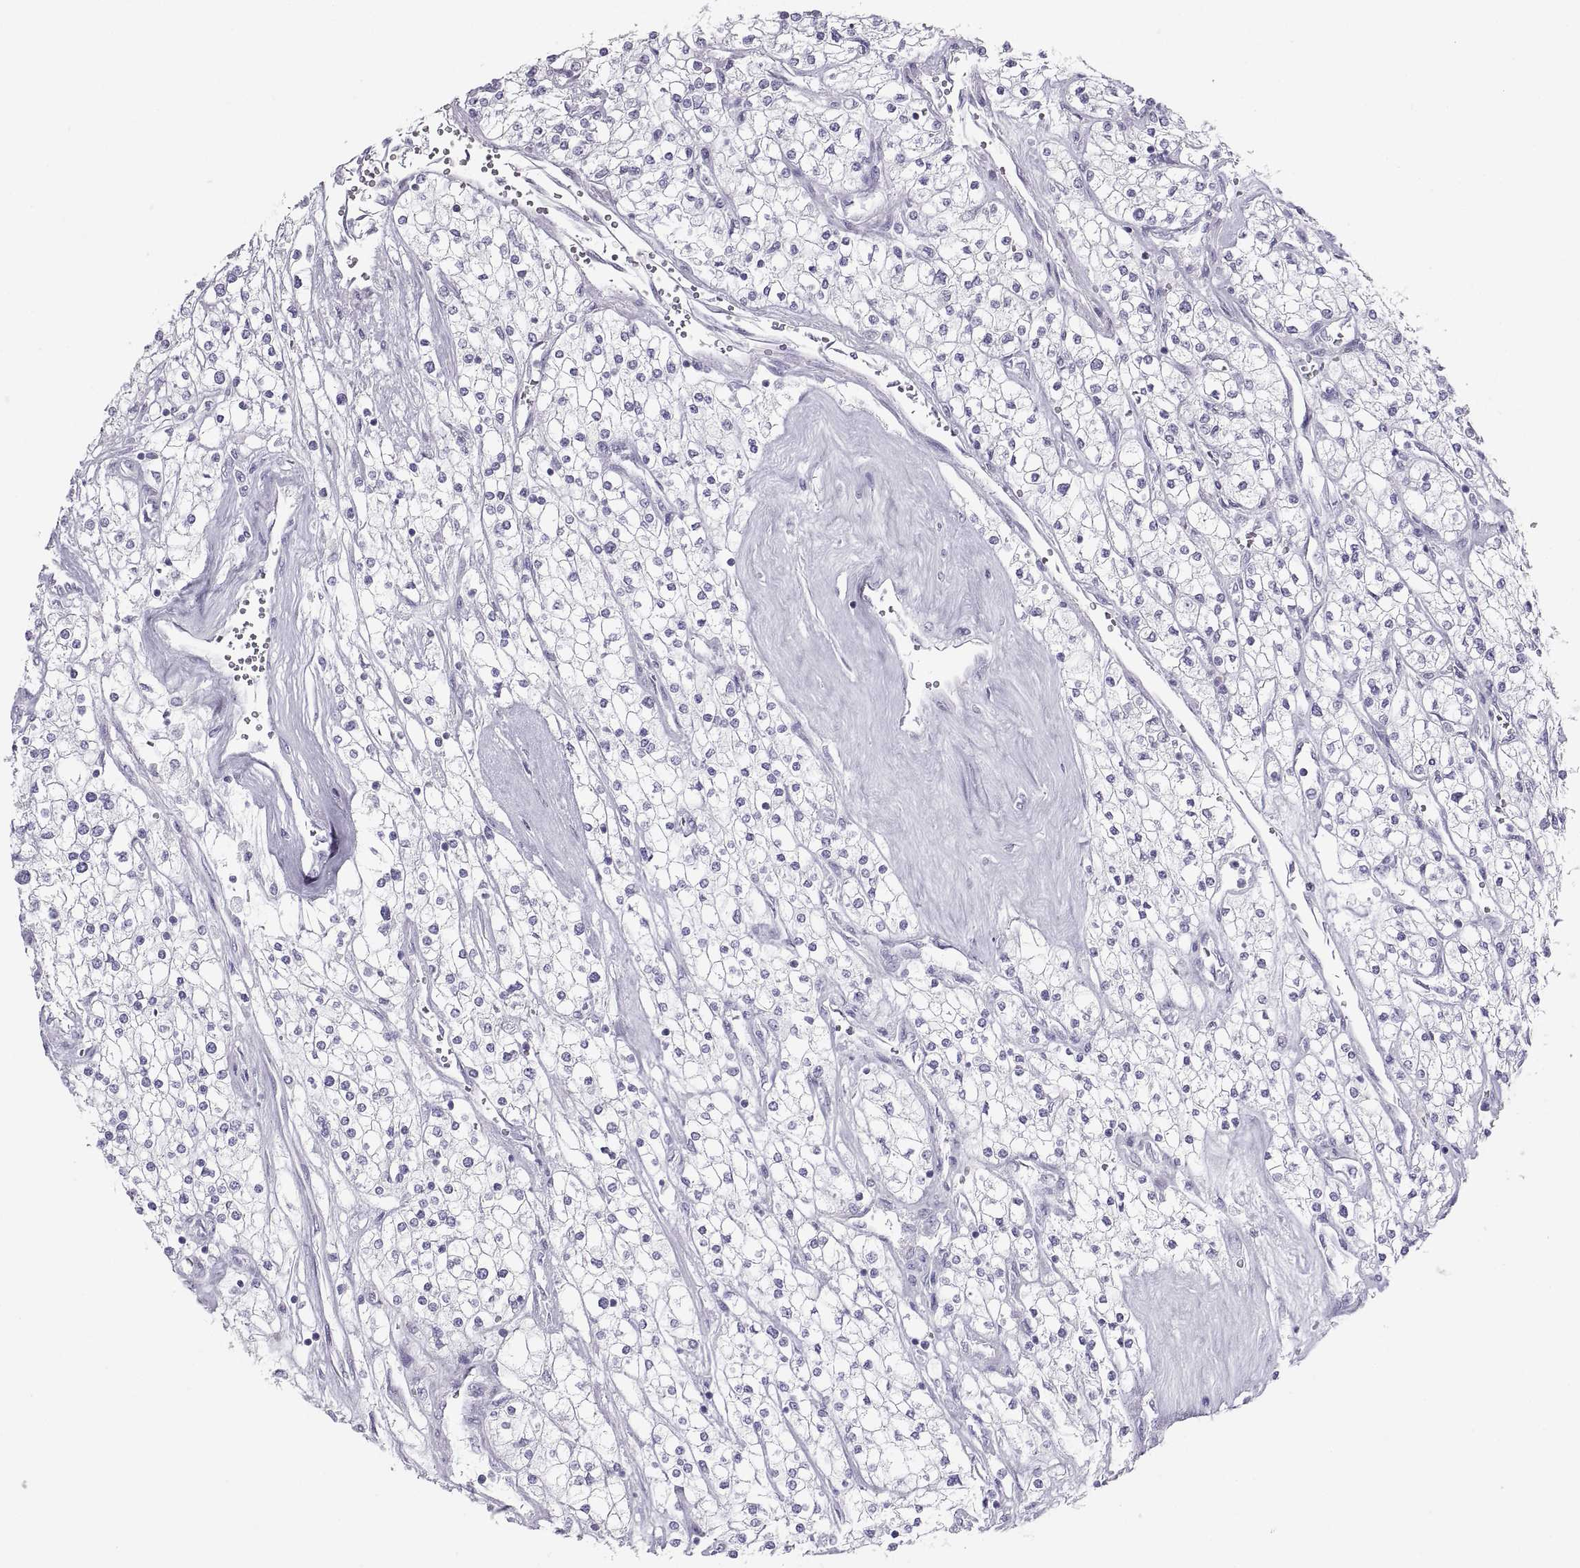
{"staining": {"intensity": "negative", "quantity": "none", "location": "none"}, "tissue": "renal cancer", "cell_type": "Tumor cells", "image_type": "cancer", "snomed": [{"axis": "morphology", "description": "Adenocarcinoma, NOS"}, {"axis": "topography", "description": "Kidney"}], "caption": "The immunohistochemistry image has no significant expression in tumor cells of adenocarcinoma (renal) tissue. (Stains: DAB (3,3'-diaminobenzidine) immunohistochemistry (IHC) with hematoxylin counter stain, Microscopy: brightfield microscopy at high magnification).", "gene": "SEMG1", "patient": {"sex": "male", "age": 80}}